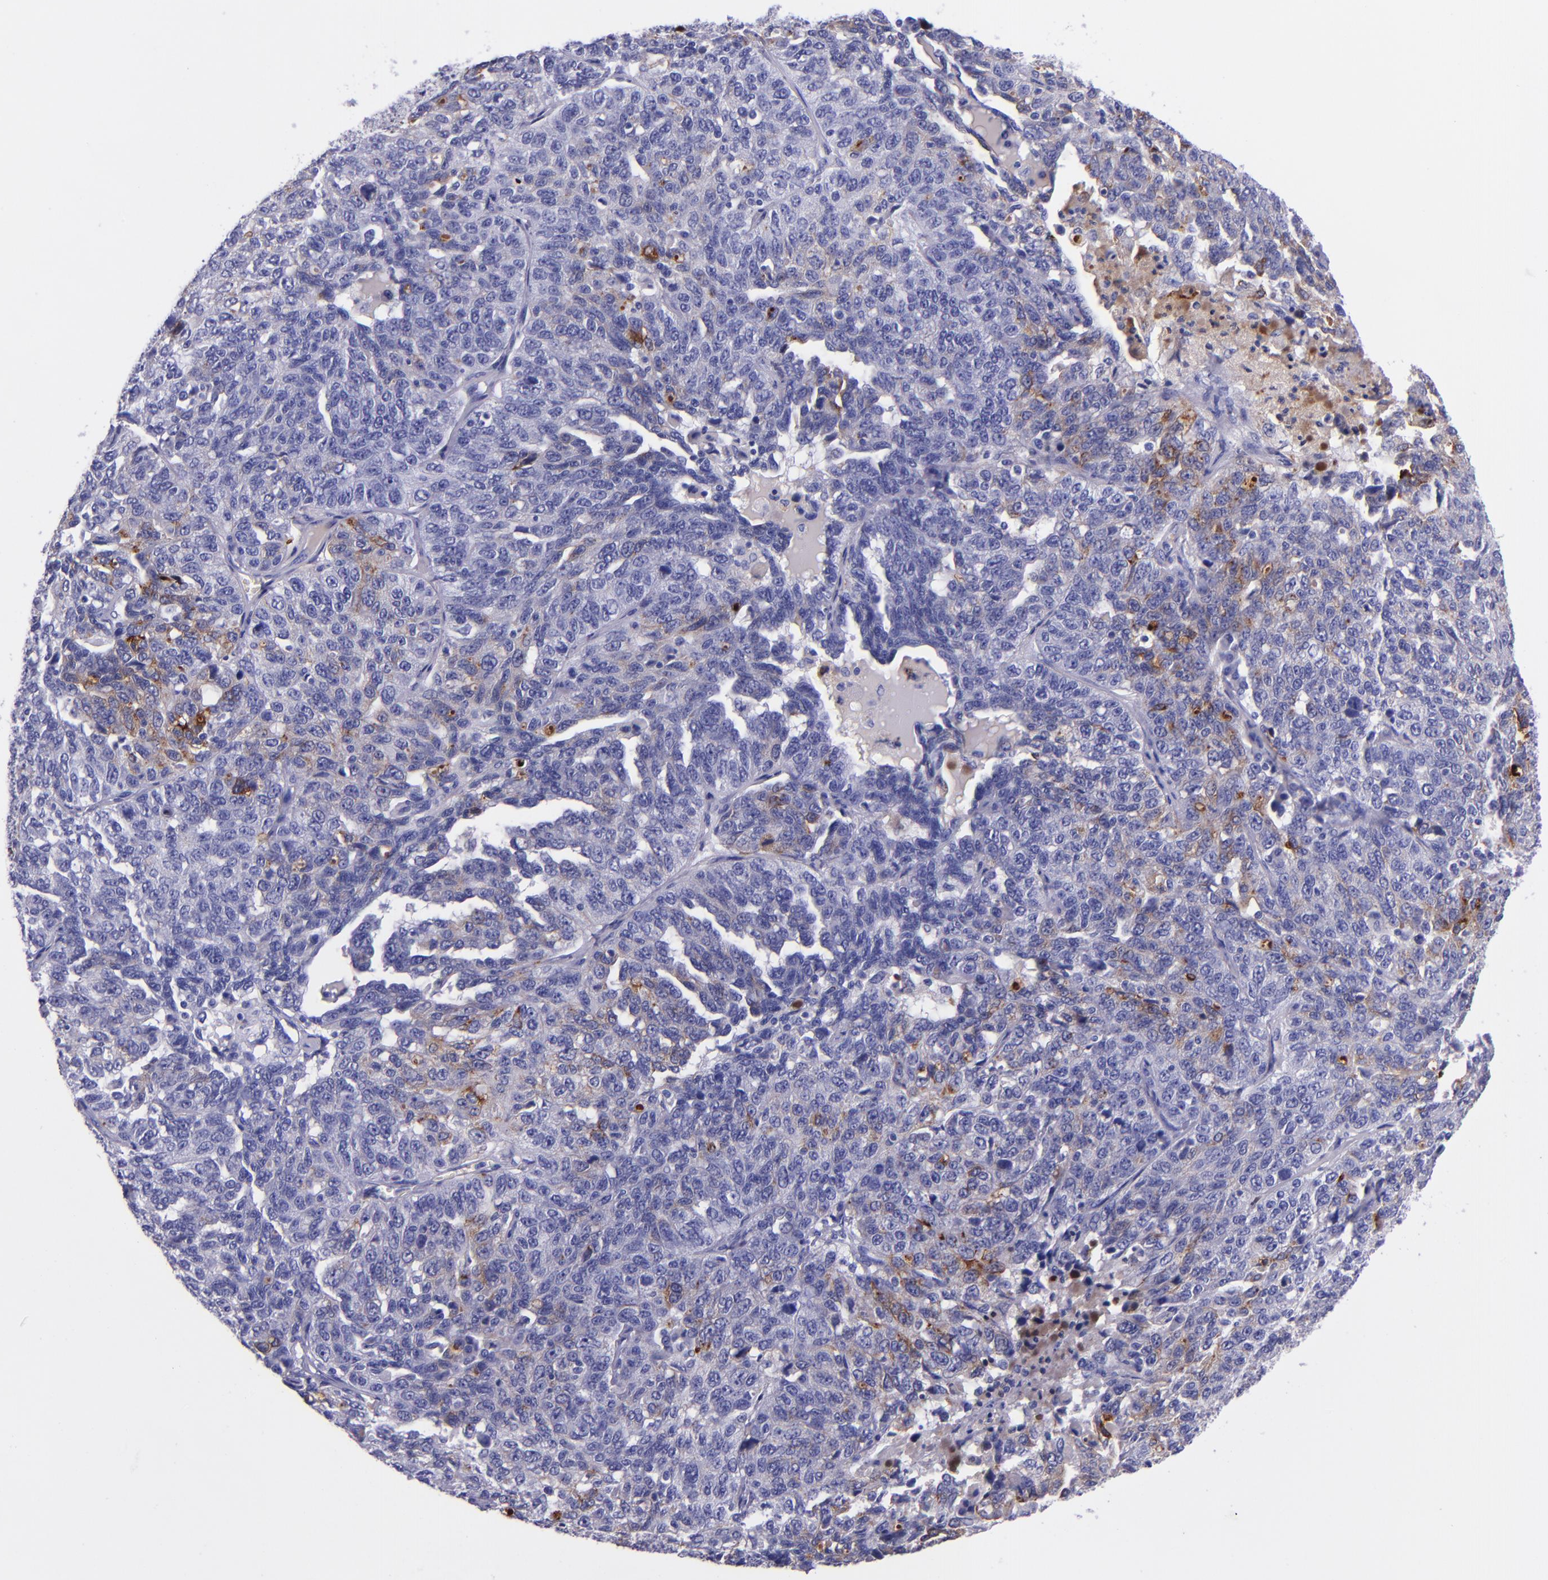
{"staining": {"intensity": "moderate", "quantity": "<25%", "location": "cytoplasmic/membranous"}, "tissue": "ovarian cancer", "cell_type": "Tumor cells", "image_type": "cancer", "snomed": [{"axis": "morphology", "description": "Cystadenocarcinoma, serous, NOS"}, {"axis": "topography", "description": "Ovary"}], "caption": "The immunohistochemical stain labels moderate cytoplasmic/membranous expression in tumor cells of ovarian cancer tissue.", "gene": "SLPI", "patient": {"sex": "female", "age": 71}}